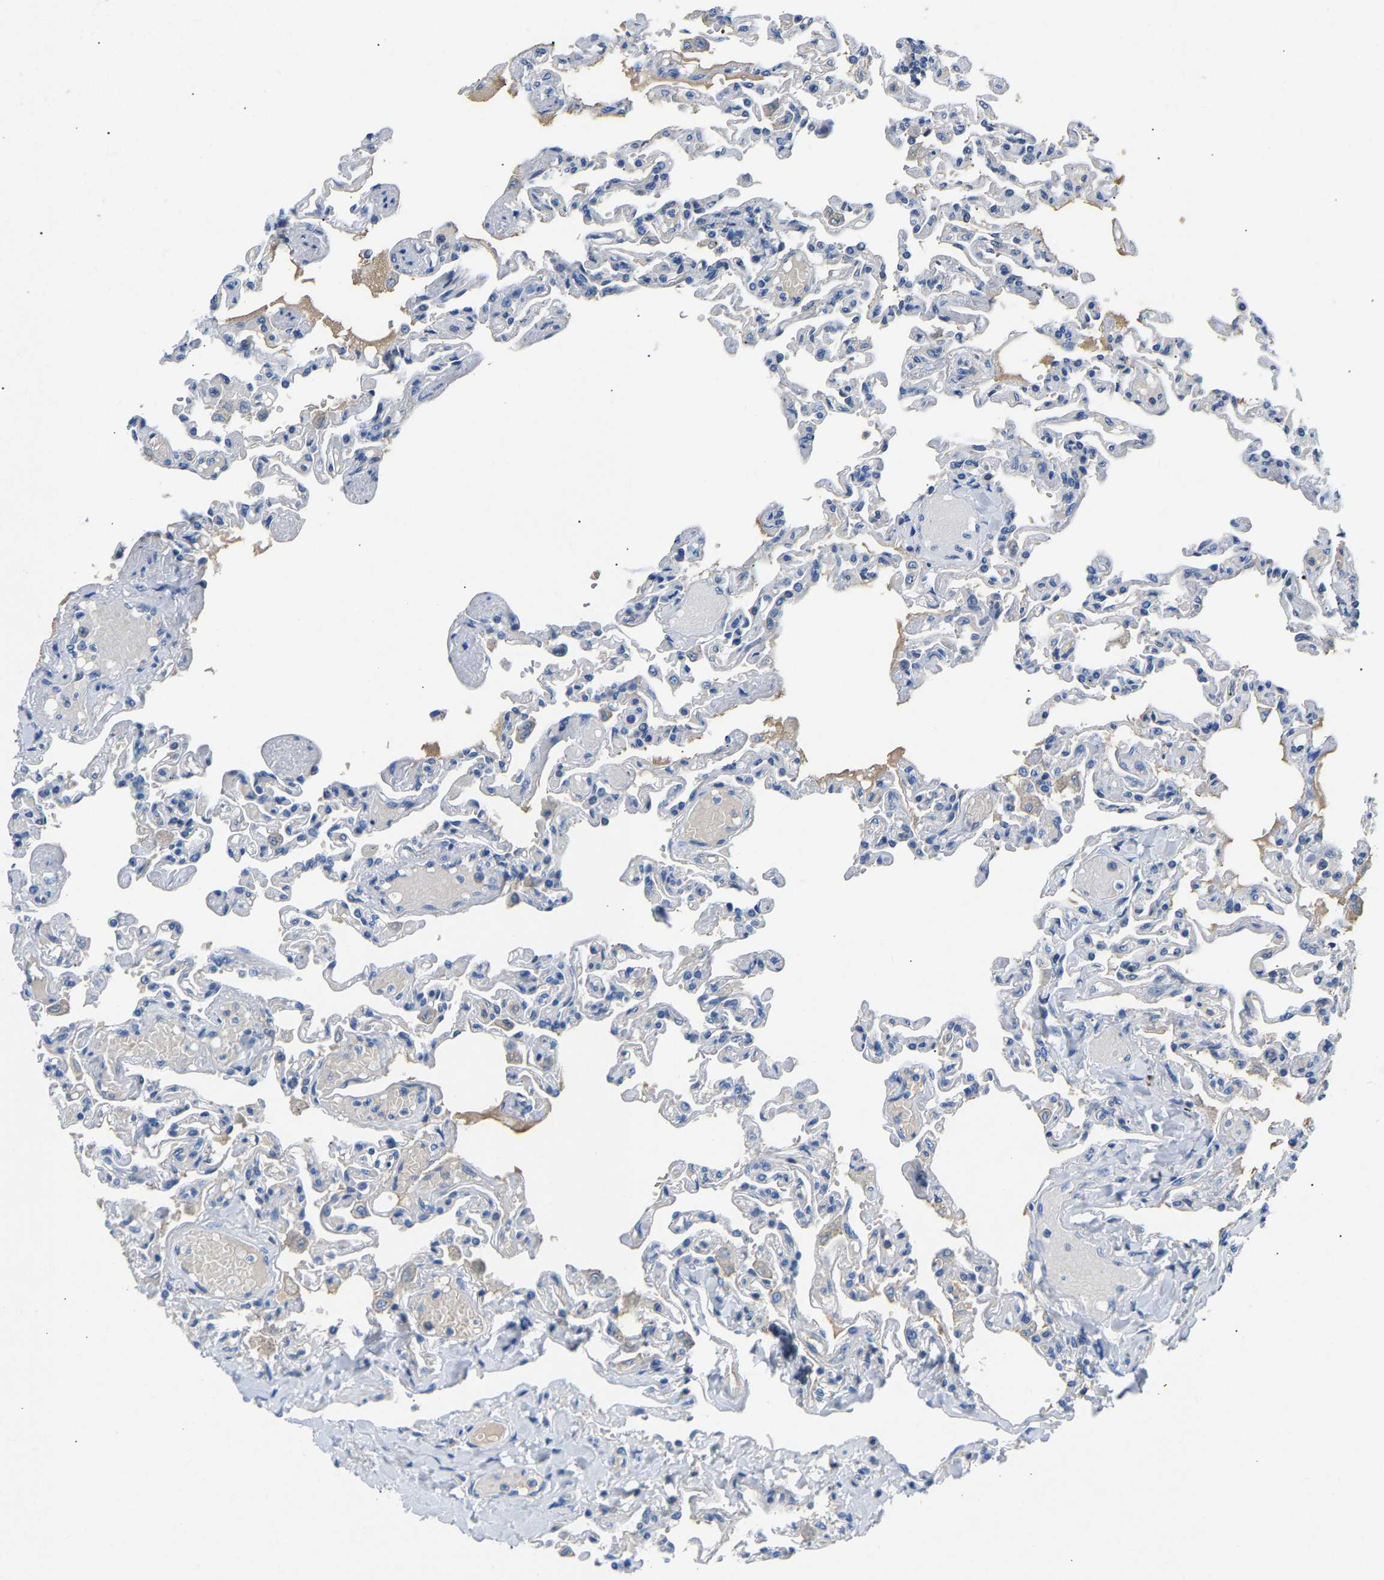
{"staining": {"intensity": "negative", "quantity": "none", "location": "none"}, "tissue": "lung", "cell_type": "Alveolar cells", "image_type": "normal", "snomed": [{"axis": "morphology", "description": "Normal tissue, NOS"}, {"axis": "topography", "description": "Lung"}], "caption": "This image is of normal lung stained with IHC to label a protein in brown with the nuclei are counter-stained blue. There is no expression in alveolar cells.", "gene": "DNAAF5", "patient": {"sex": "male", "age": 21}}